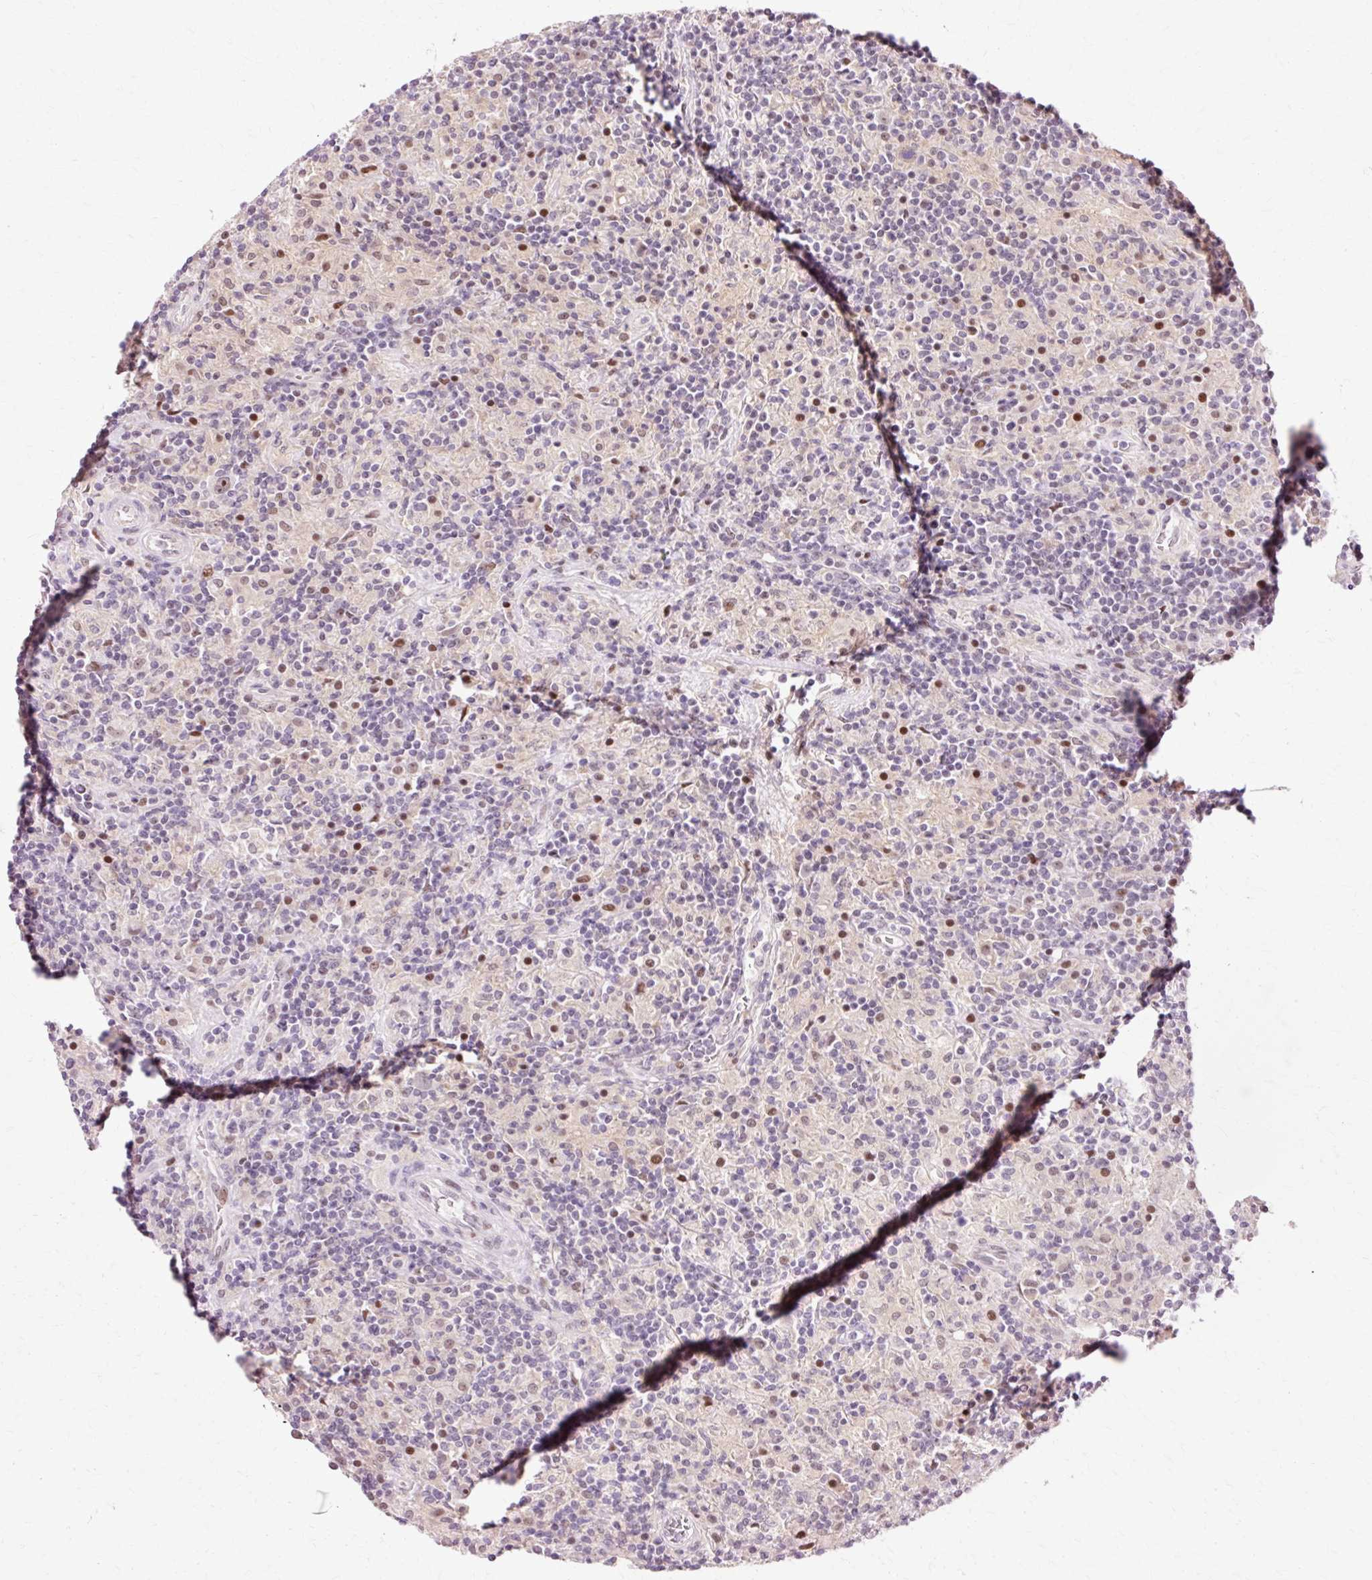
{"staining": {"intensity": "moderate", "quantity": ">75%", "location": "nuclear"}, "tissue": "lymphoma", "cell_type": "Tumor cells", "image_type": "cancer", "snomed": [{"axis": "morphology", "description": "Hodgkin's disease, NOS"}, {"axis": "topography", "description": "Lymph node"}], "caption": "This photomicrograph reveals lymphoma stained with IHC to label a protein in brown. The nuclear of tumor cells show moderate positivity for the protein. Nuclei are counter-stained blue.", "gene": "MACROD2", "patient": {"sex": "male", "age": 70}}